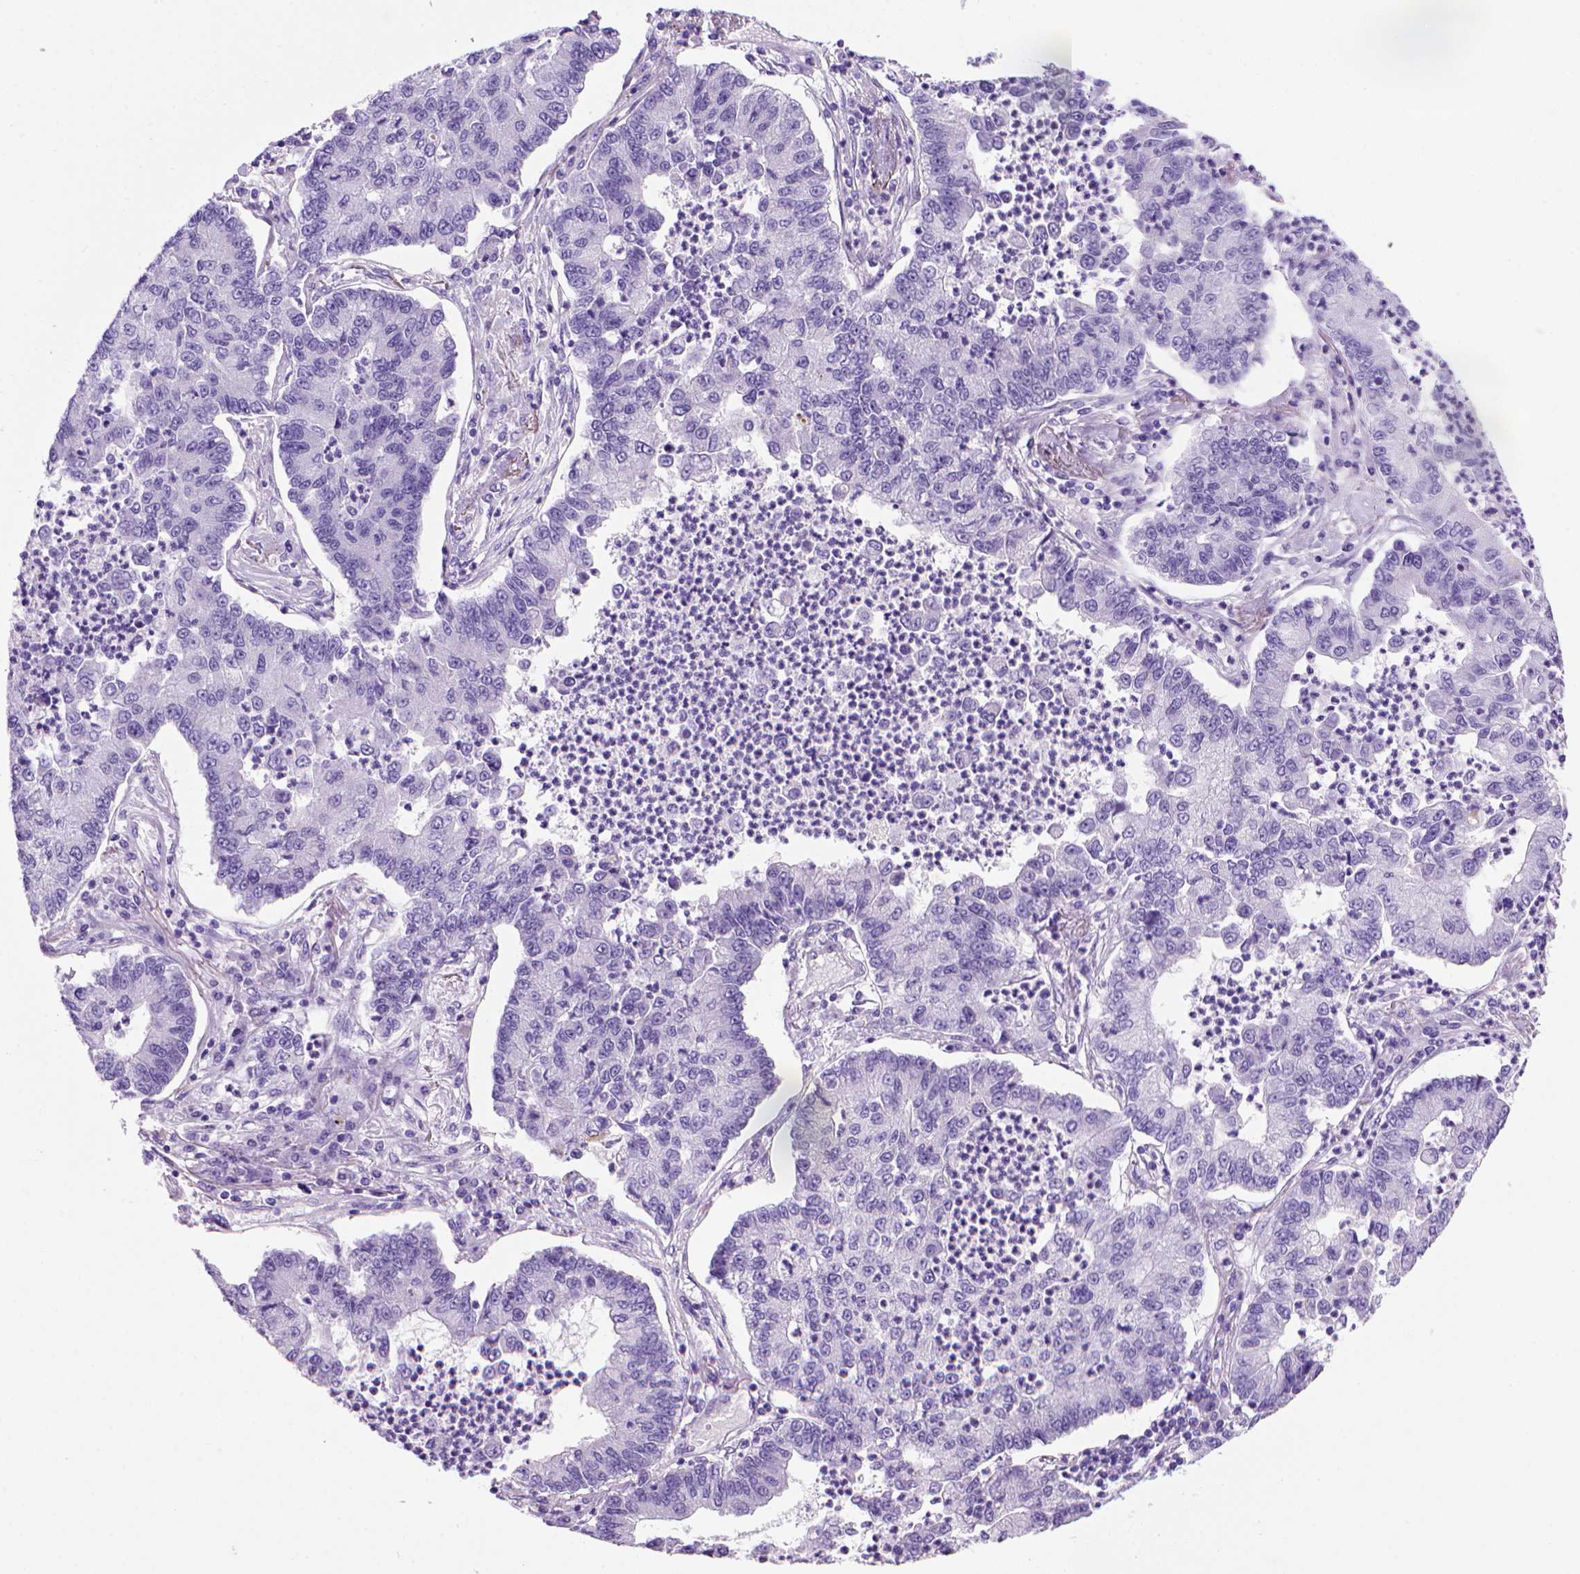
{"staining": {"intensity": "negative", "quantity": "none", "location": "none"}, "tissue": "lung cancer", "cell_type": "Tumor cells", "image_type": "cancer", "snomed": [{"axis": "morphology", "description": "Adenocarcinoma, NOS"}, {"axis": "topography", "description": "Lung"}], "caption": "Tumor cells are negative for brown protein staining in adenocarcinoma (lung).", "gene": "ARHGEF33", "patient": {"sex": "female", "age": 57}}